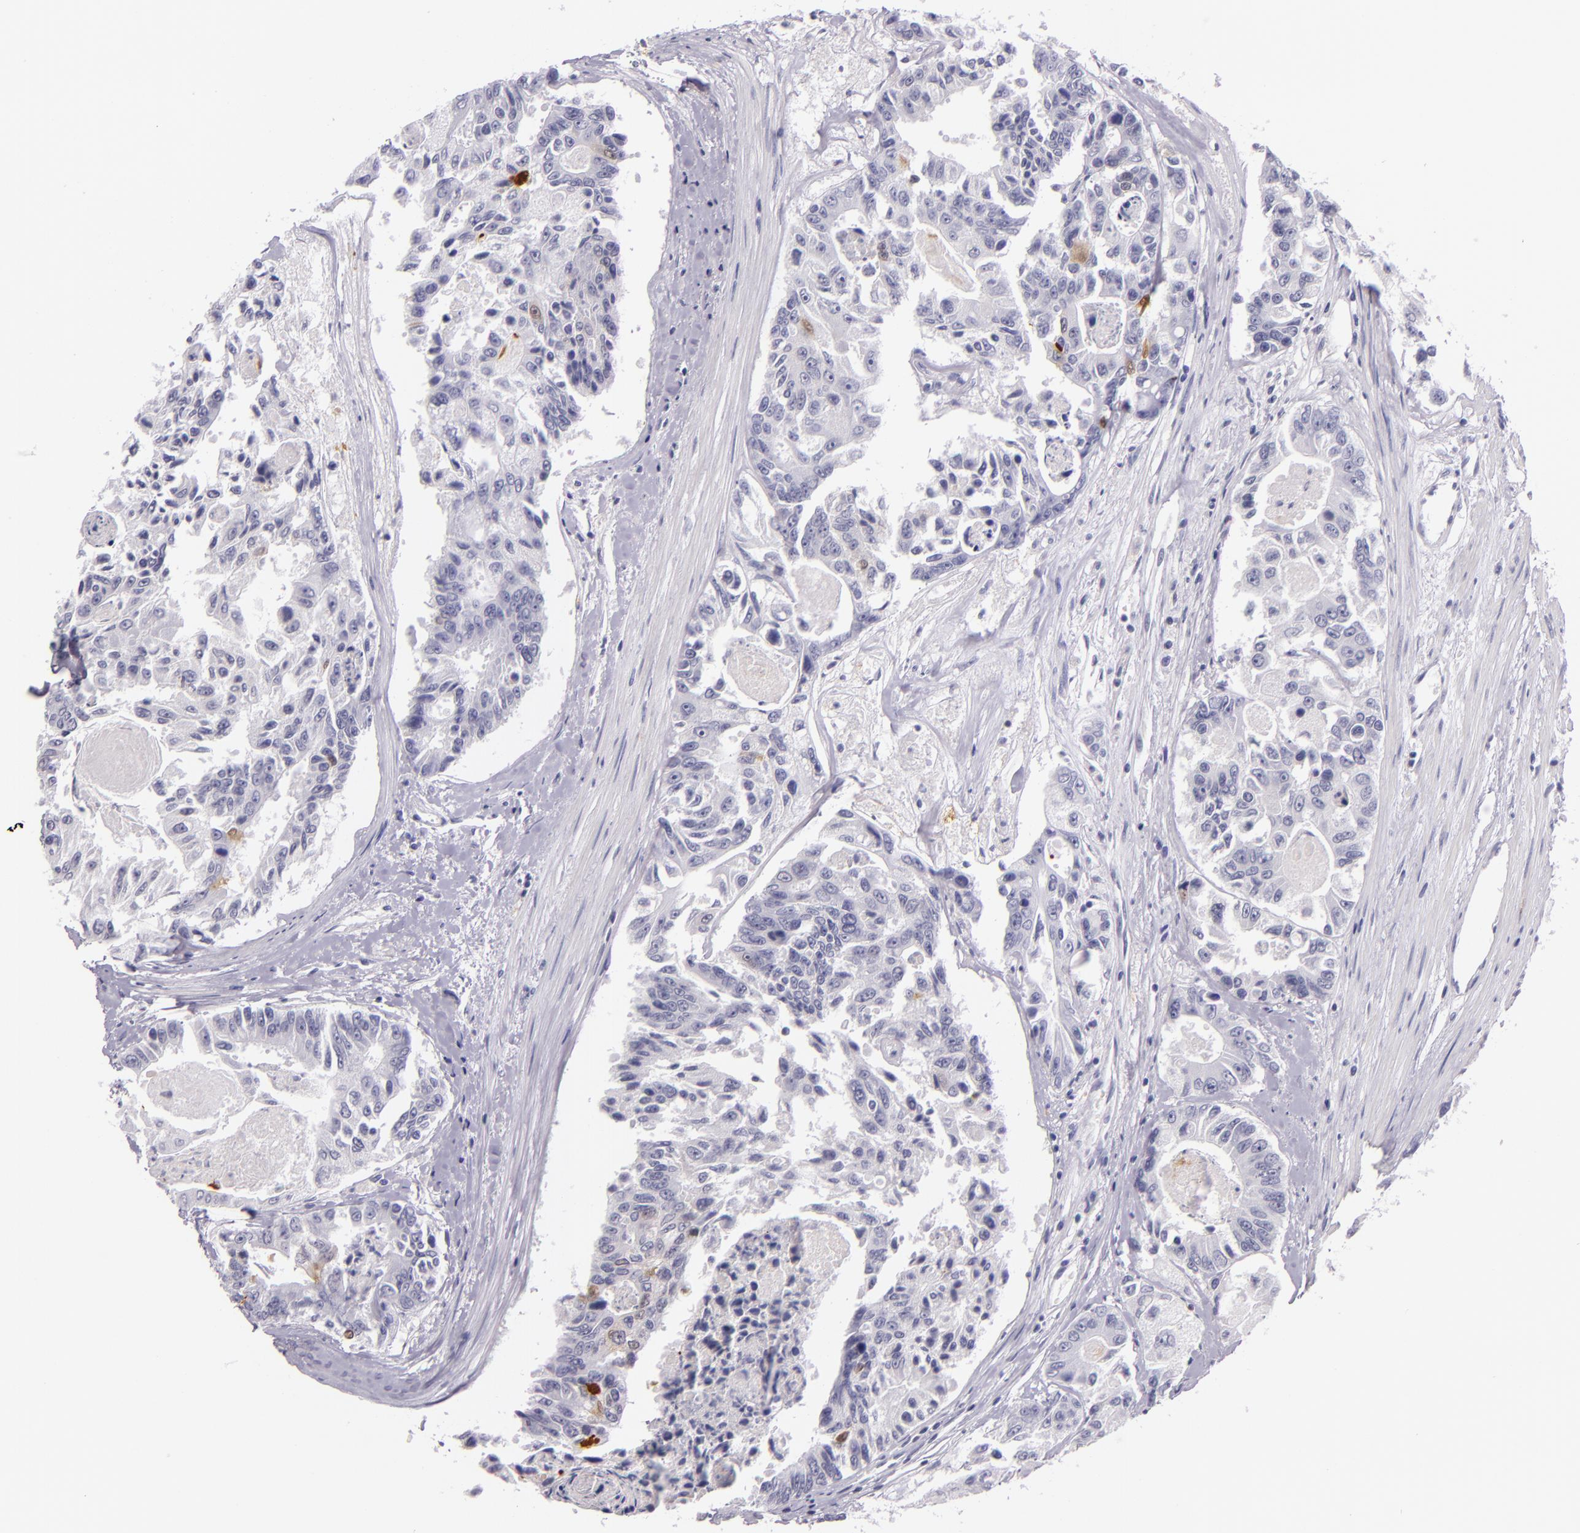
{"staining": {"intensity": "strong", "quantity": "<25%", "location": "nuclear"}, "tissue": "colorectal cancer", "cell_type": "Tumor cells", "image_type": "cancer", "snomed": [{"axis": "morphology", "description": "Adenocarcinoma, NOS"}, {"axis": "topography", "description": "Colon"}], "caption": "DAB immunohistochemical staining of human colorectal cancer (adenocarcinoma) exhibits strong nuclear protein staining in approximately <25% of tumor cells.", "gene": "MT1A", "patient": {"sex": "female", "age": 86}}